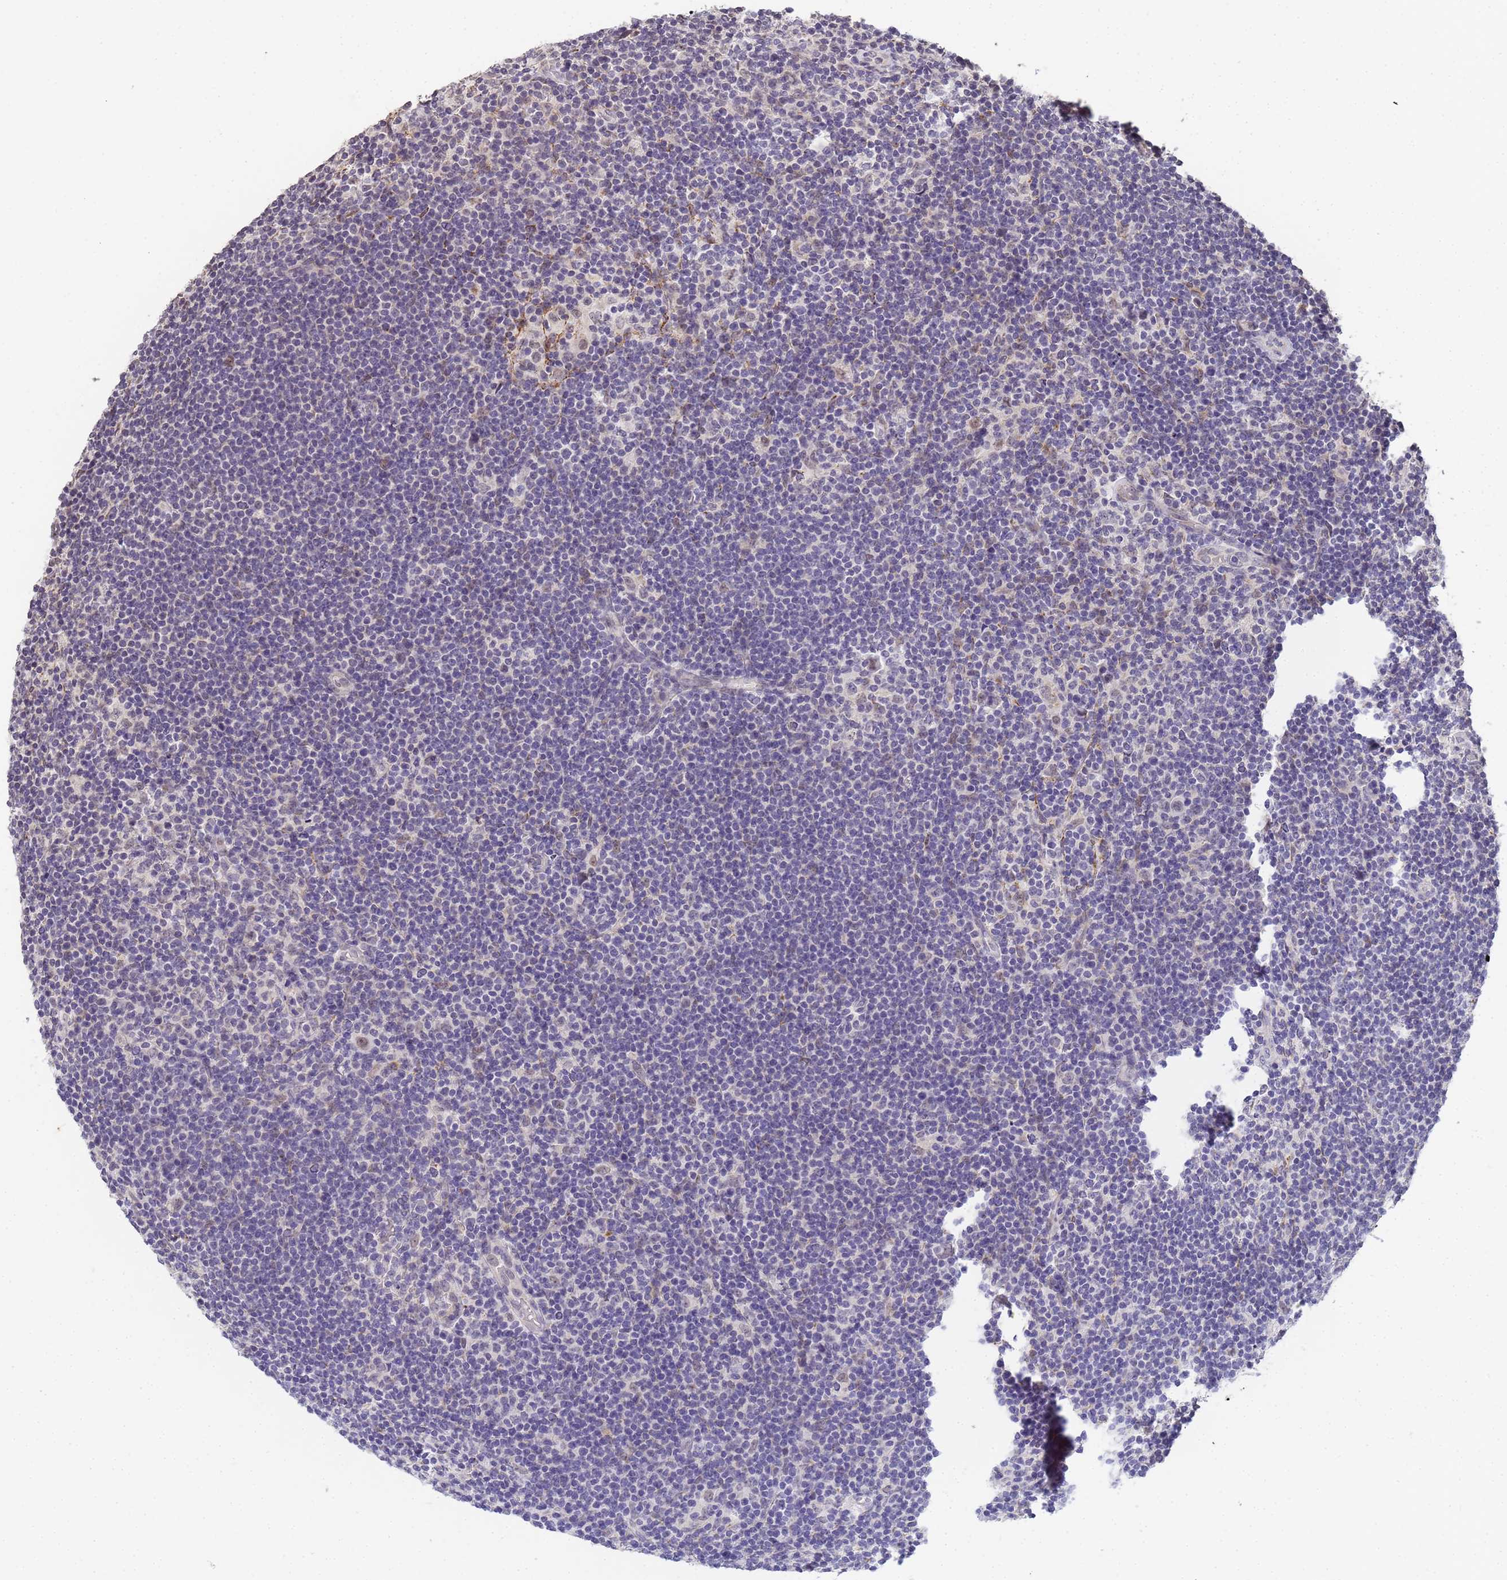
{"staining": {"intensity": "negative", "quantity": "none", "location": "none"}, "tissue": "lymphoma", "cell_type": "Tumor cells", "image_type": "cancer", "snomed": [{"axis": "morphology", "description": "Hodgkin's disease, NOS"}, {"axis": "topography", "description": "Lymph node"}], "caption": "Image shows no significant protein positivity in tumor cells of lymphoma.", "gene": "MYL7", "patient": {"sex": "female", "age": 57}}